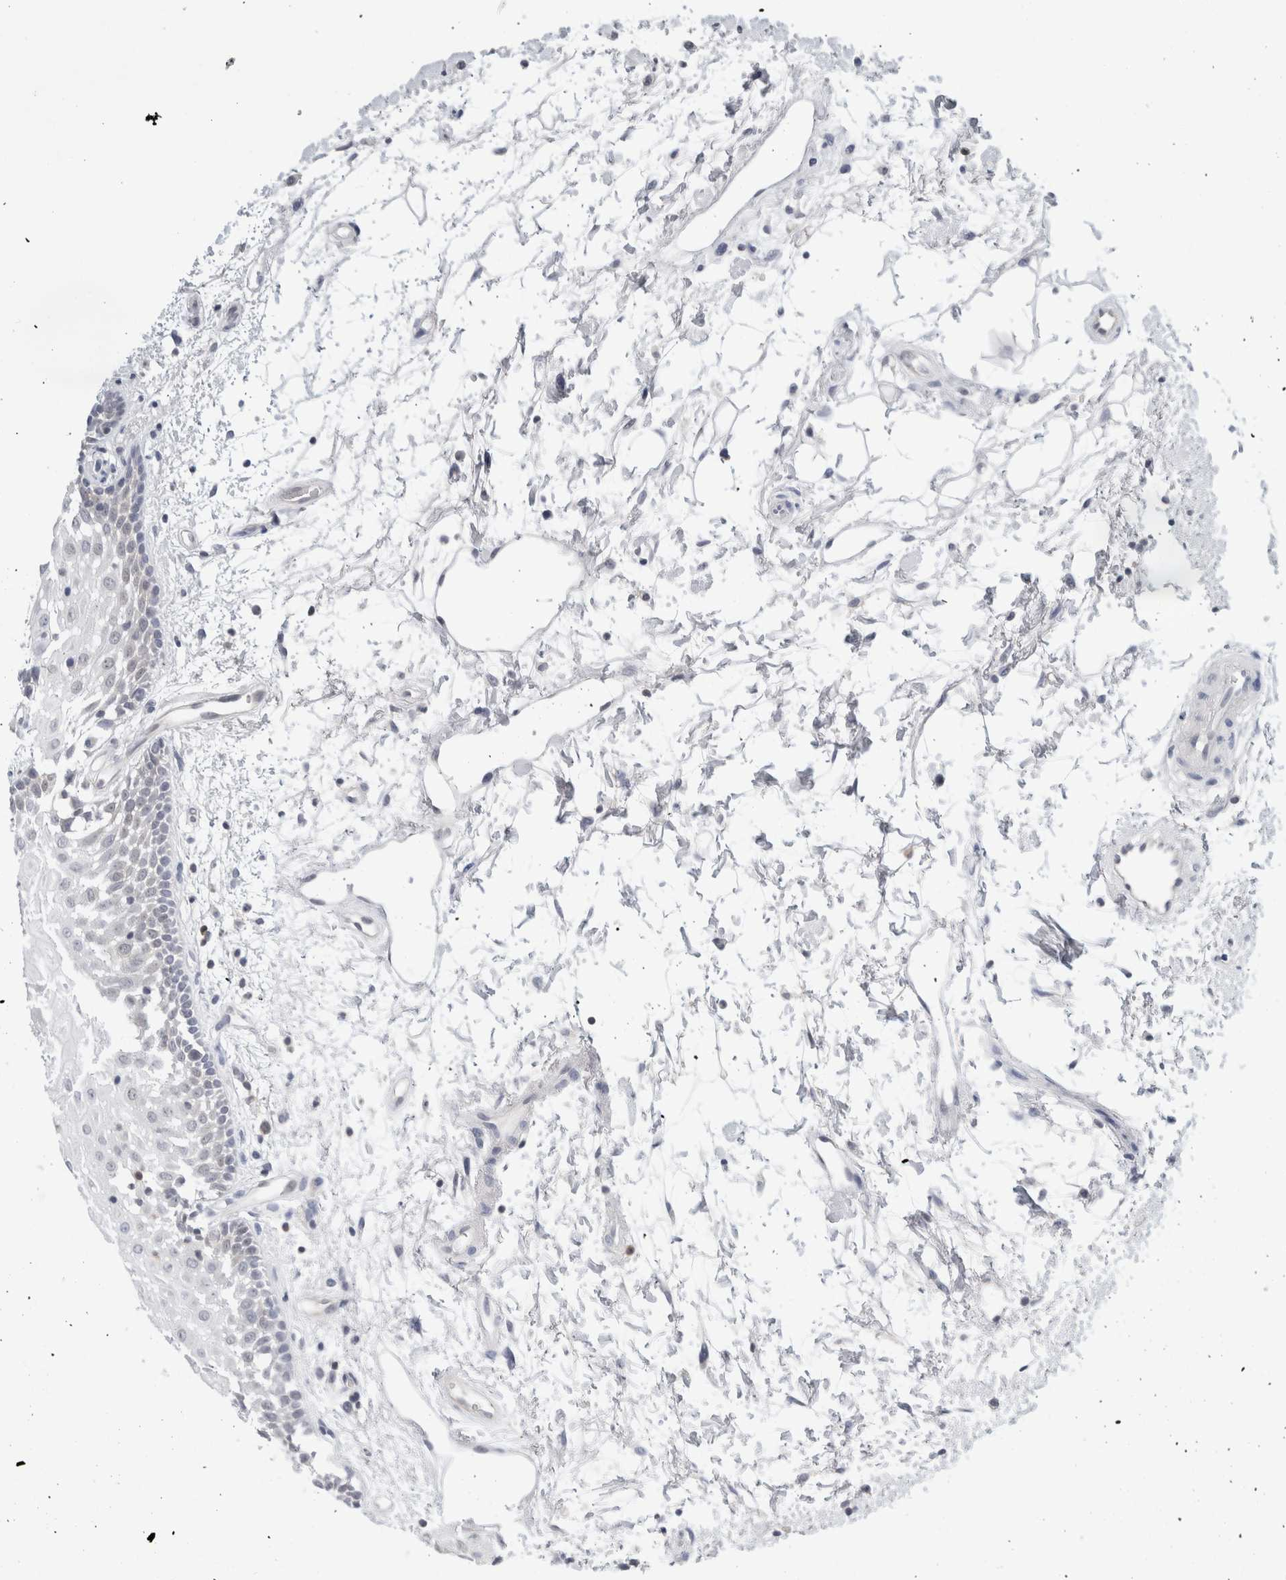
{"staining": {"intensity": "weak", "quantity": "<25%", "location": "cytoplasmic/membranous"}, "tissue": "oral mucosa", "cell_type": "Squamous epithelial cells", "image_type": "normal", "snomed": [{"axis": "morphology", "description": "Normal tissue, NOS"}, {"axis": "topography", "description": "Skeletal muscle"}, {"axis": "topography", "description": "Oral tissue"}, {"axis": "topography", "description": "Peripheral nerve tissue"}], "caption": "Immunohistochemistry of unremarkable human oral mucosa shows no positivity in squamous epithelial cells. Brightfield microscopy of immunohistochemistry stained with DAB (3,3'-diaminobenzidine) (brown) and hematoxylin (blue), captured at high magnification.", "gene": "CASP6", "patient": {"sex": "female", "age": 84}}